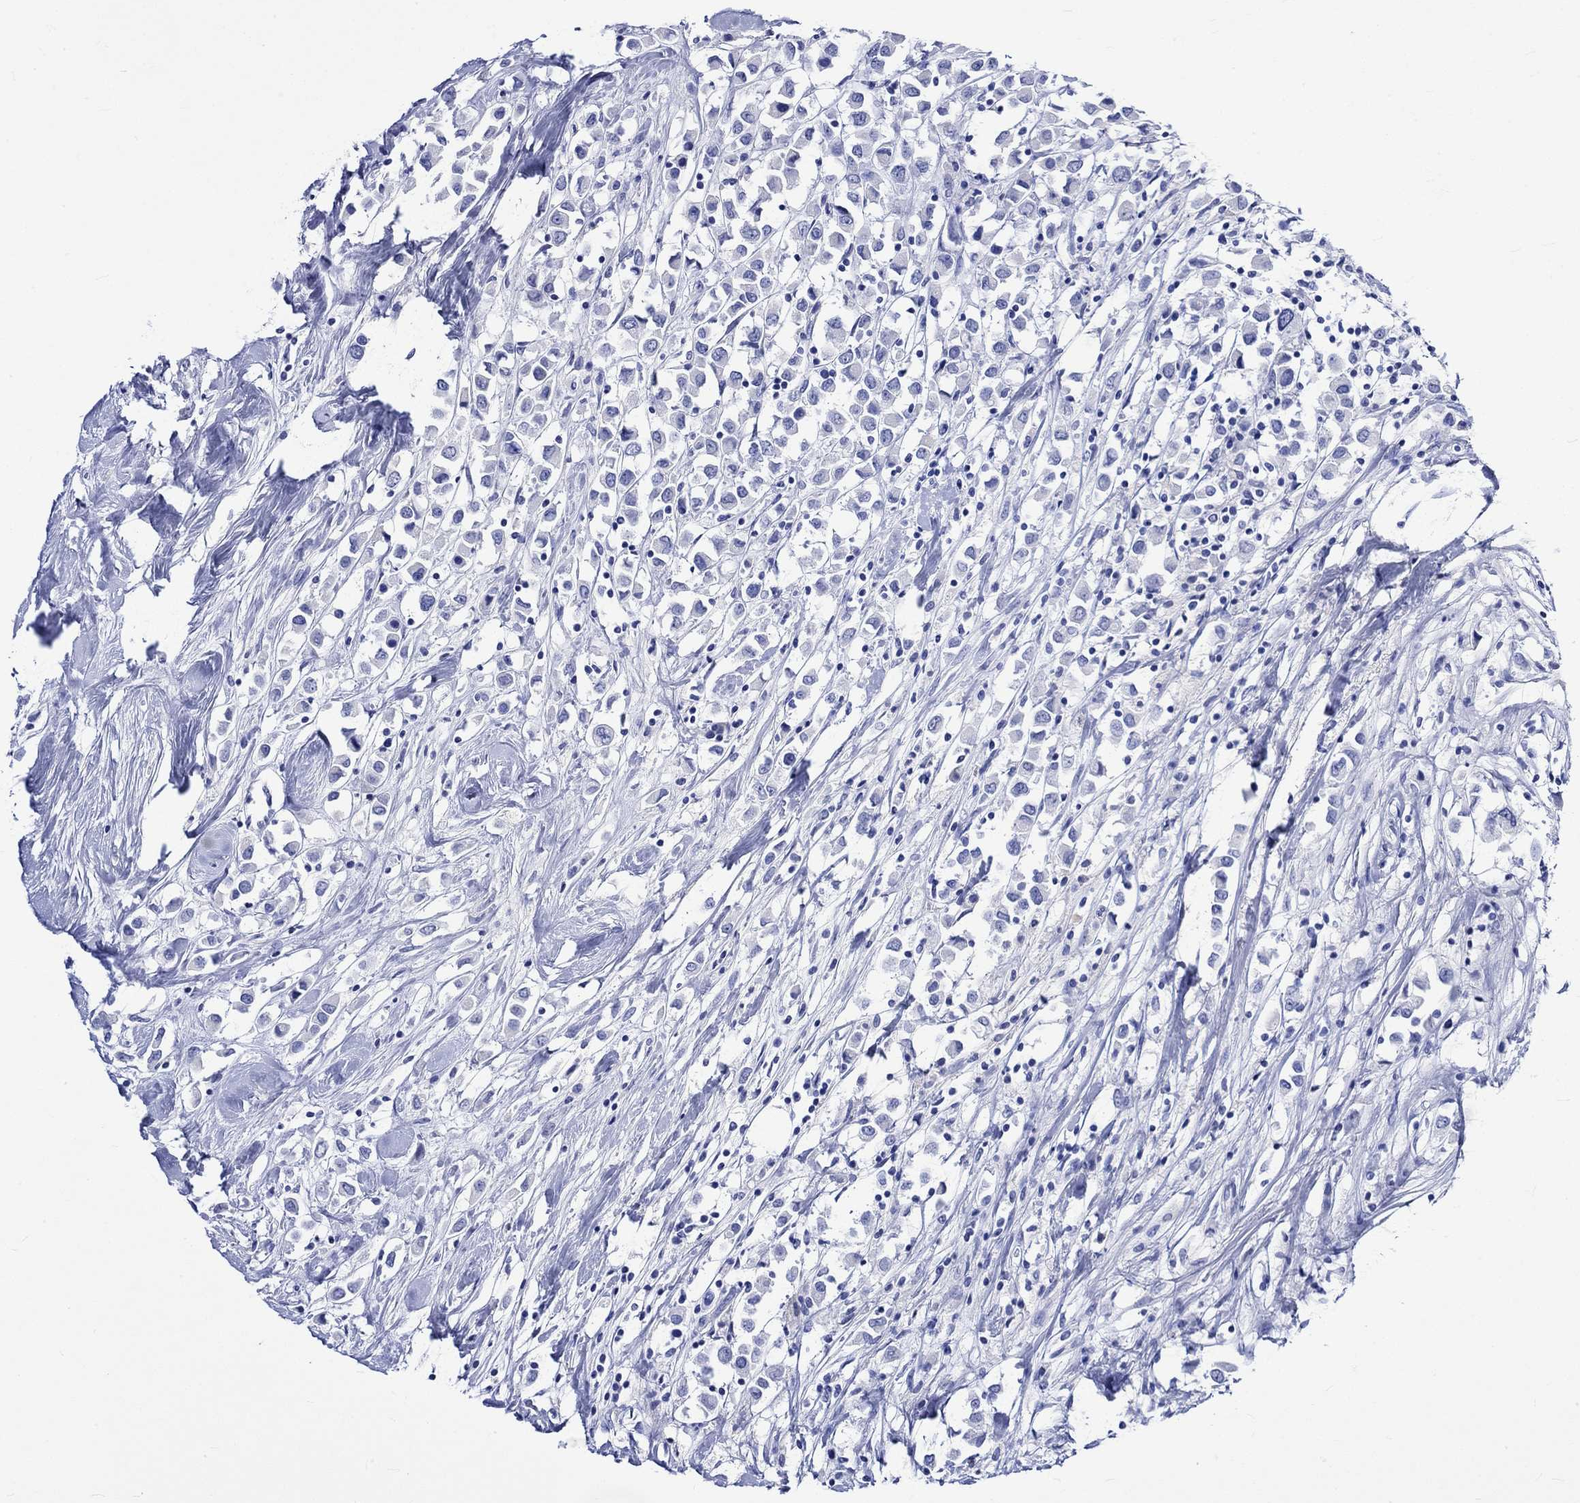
{"staining": {"intensity": "negative", "quantity": "none", "location": "none"}, "tissue": "breast cancer", "cell_type": "Tumor cells", "image_type": "cancer", "snomed": [{"axis": "morphology", "description": "Duct carcinoma"}, {"axis": "topography", "description": "Breast"}], "caption": "Immunohistochemical staining of breast cancer displays no significant staining in tumor cells.", "gene": "CRYAB", "patient": {"sex": "female", "age": 61}}